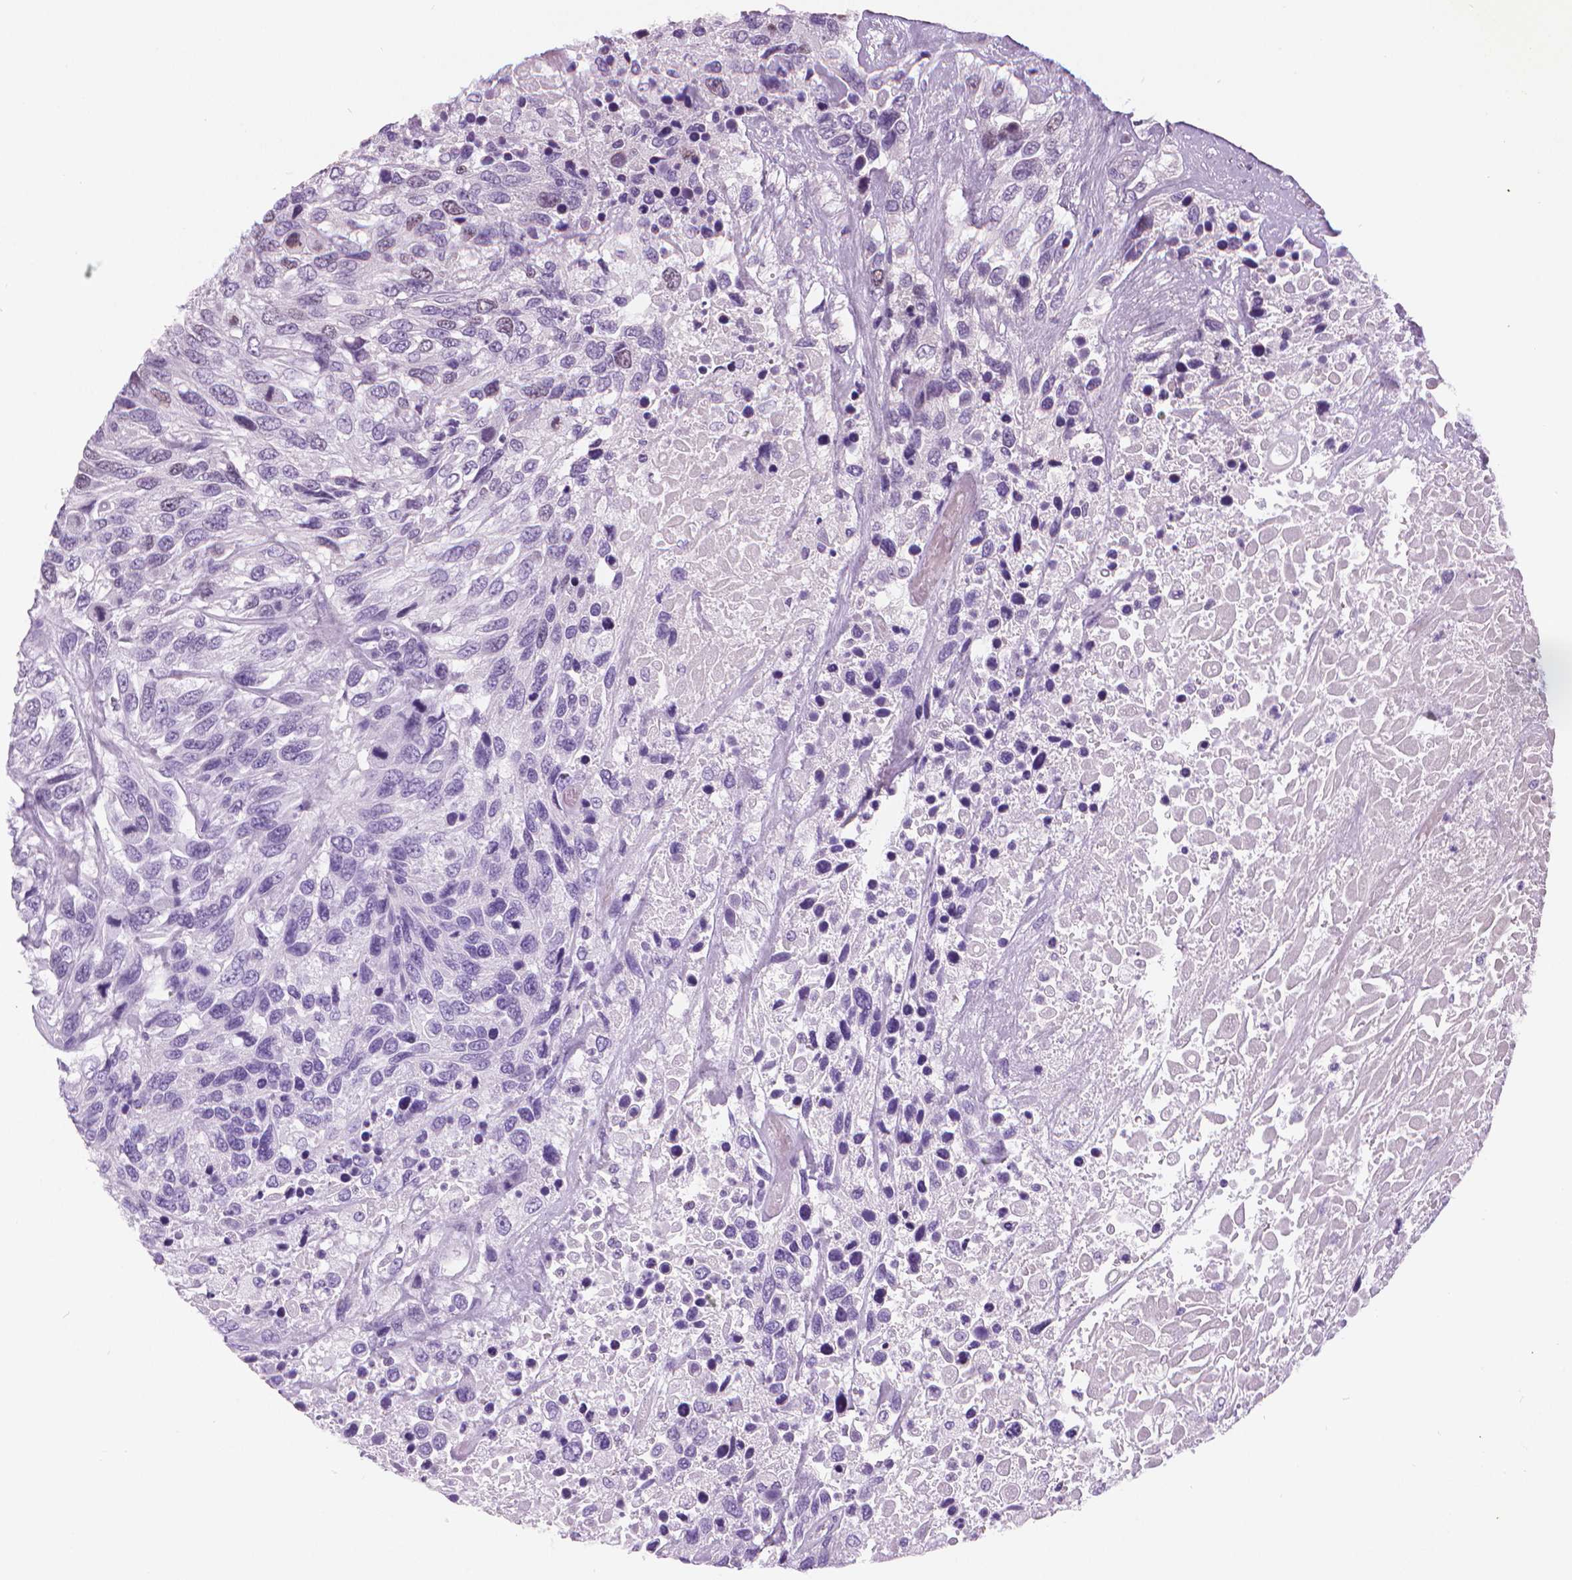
{"staining": {"intensity": "moderate", "quantity": "<25%", "location": "nuclear"}, "tissue": "urothelial cancer", "cell_type": "Tumor cells", "image_type": "cancer", "snomed": [{"axis": "morphology", "description": "Urothelial carcinoma, High grade"}, {"axis": "topography", "description": "Urinary bladder"}], "caption": "High-power microscopy captured an immunohistochemistry (IHC) photomicrograph of urothelial carcinoma (high-grade), revealing moderate nuclear positivity in about <25% of tumor cells. (DAB IHC with brightfield microscopy, high magnification).", "gene": "MKI67", "patient": {"sex": "female", "age": 70}}